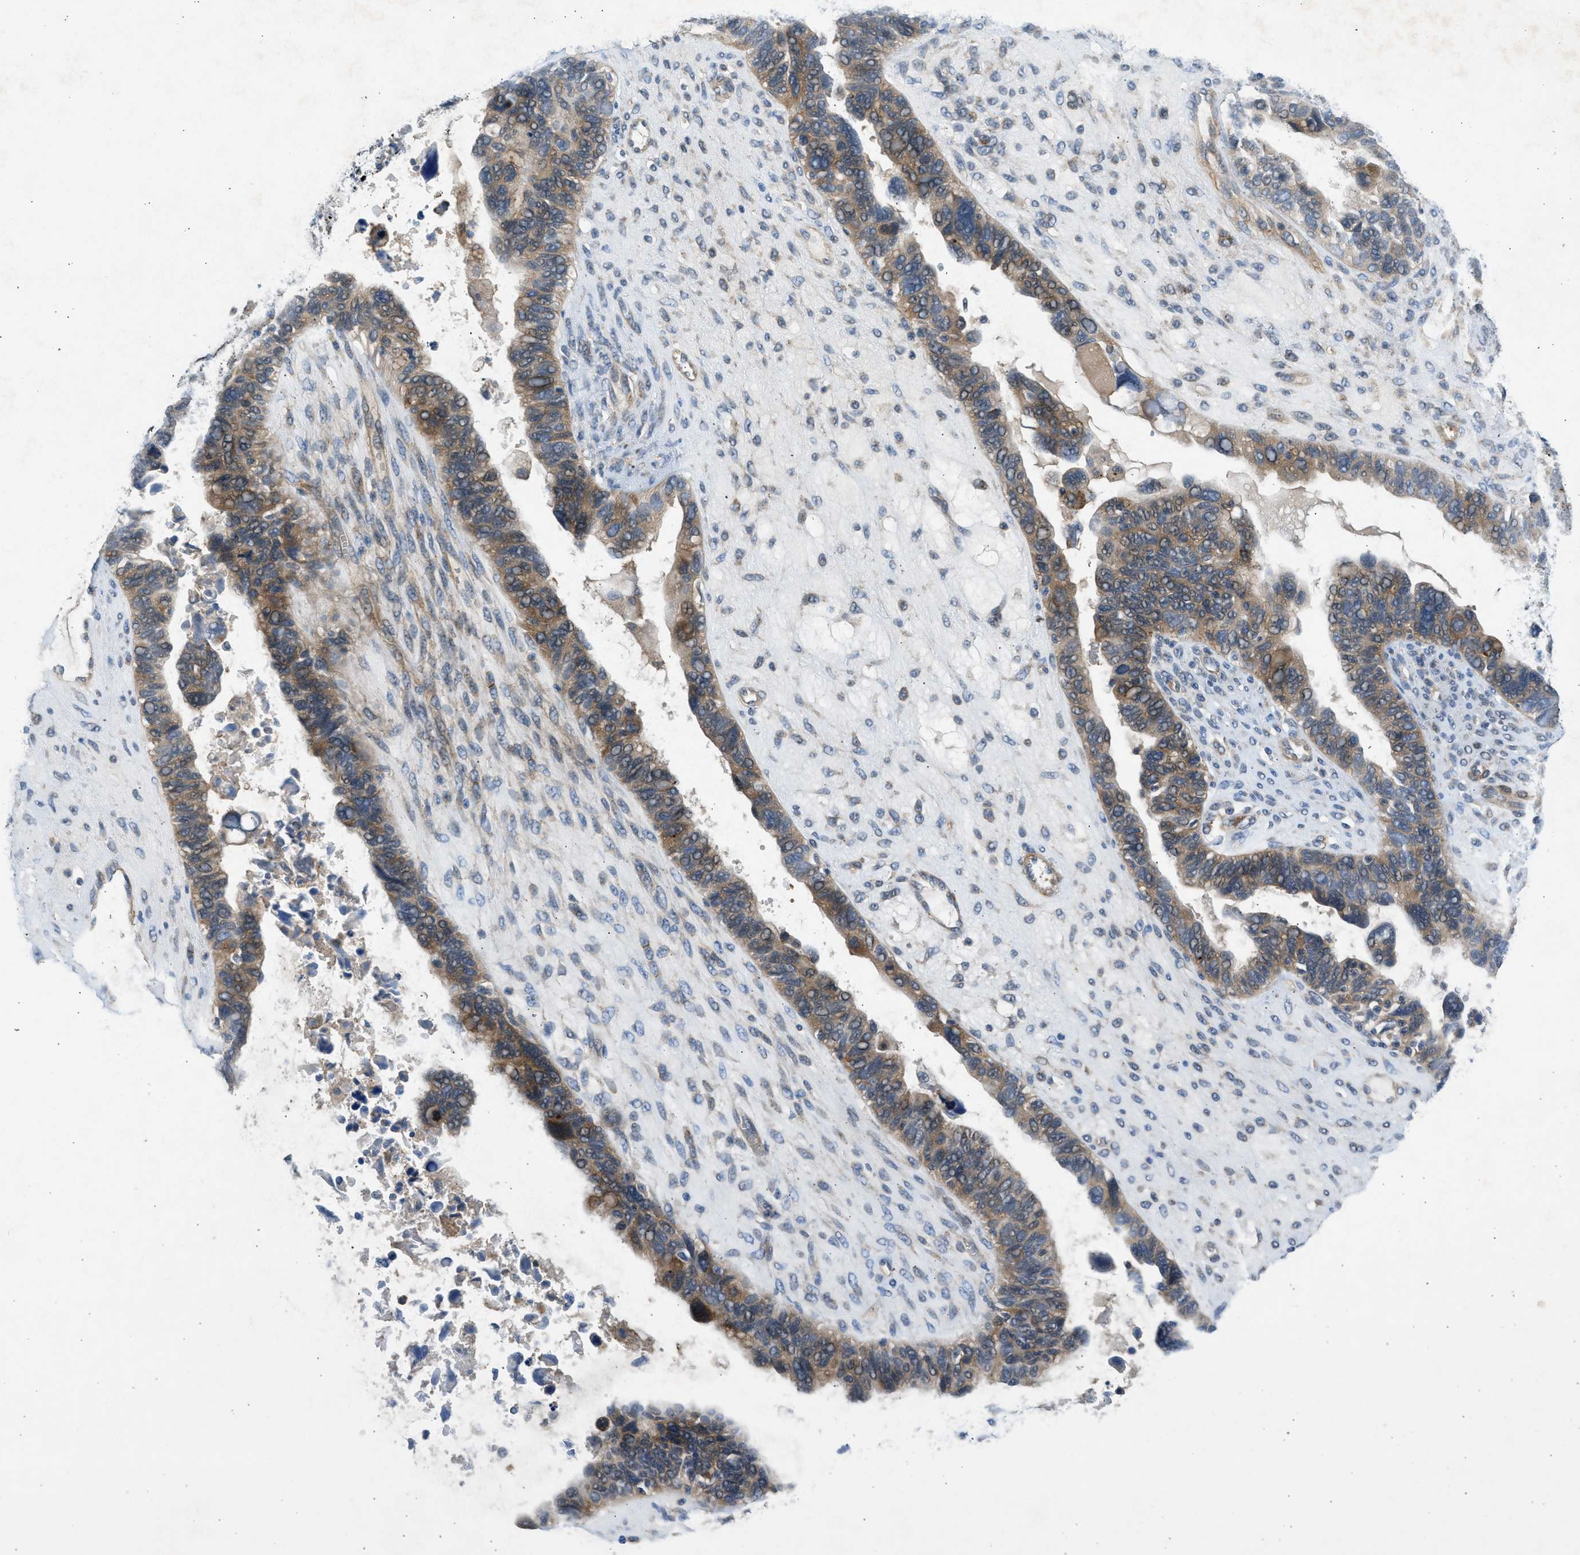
{"staining": {"intensity": "weak", "quantity": ">75%", "location": "cytoplasmic/membranous"}, "tissue": "ovarian cancer", "cell_type": "Tumor cells", "image_type": "cancer", "snomed": [{"axis": "morphology", "description": "Cystadenocarcinoma, serous, NOS"}, {"axis": "topography", "description": "Ovary"}], "caption": "Immunohistochemical staining of human ovarian serous cystadenocarcinoma demonstrates weak cytoplasmic/membranous protein expression in approximately >75% of tumor cells.", "gene": "PCNX3", "patient": {"sex": "female", "age": 79}}